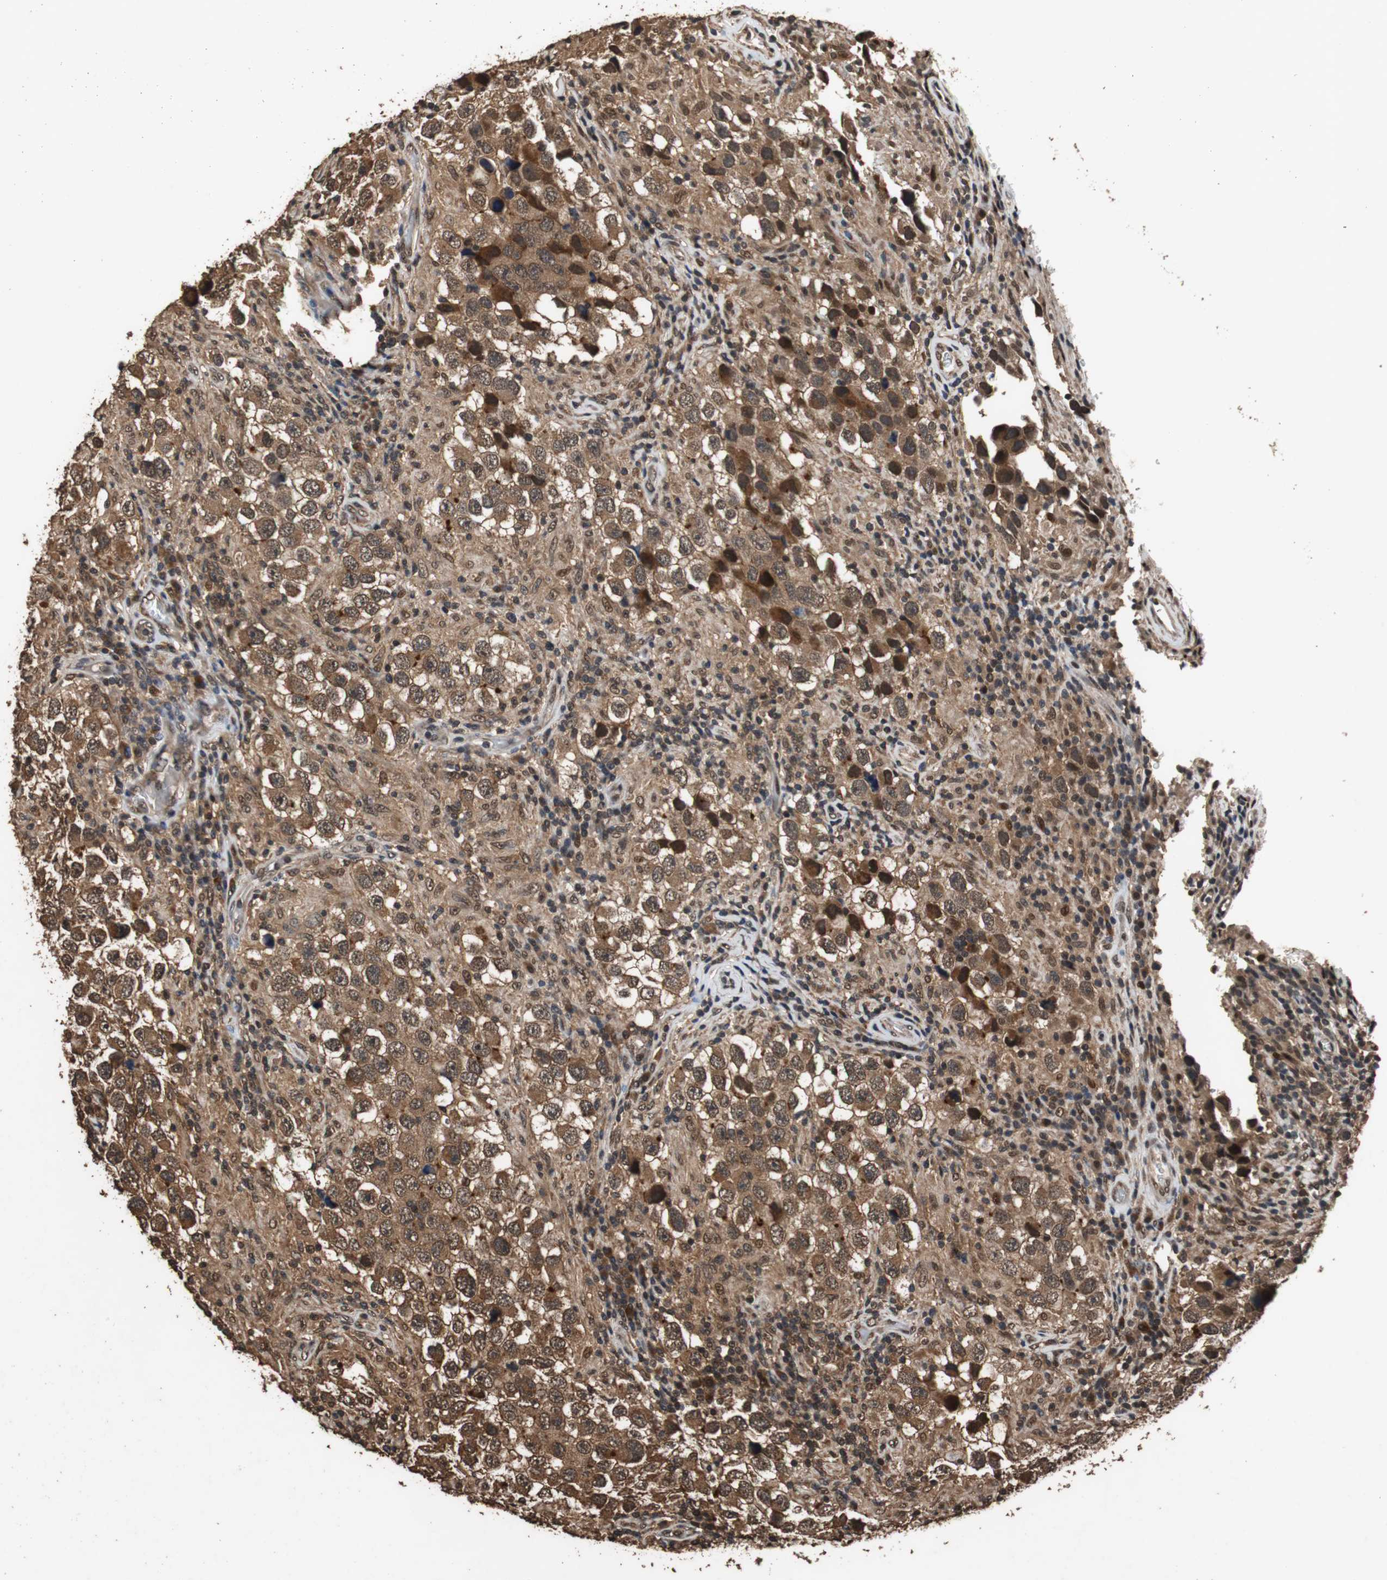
{"staining": {"intensity": "strong", "quantity": ">75%", "location": "cytoplasmic/membranous,nuclear"}, "tissue": "testis cancer", "cell_type": "Tumor cells", "image_type": "cancer", "snomed": [{"axis": "morphology", "description": "Carcinoma, Embryonal, NOS"}, {"axis": "topography", "description": "Testis"}], "caption": "A high amount of strong cytoplasmic/membranous and nuclear staining is seen in about >75% of tumor cells in testis cancer (embryonal carcinoma) tissue.", "gene": "ZNF18", "patient": {"sex": "male", "age": 21}}